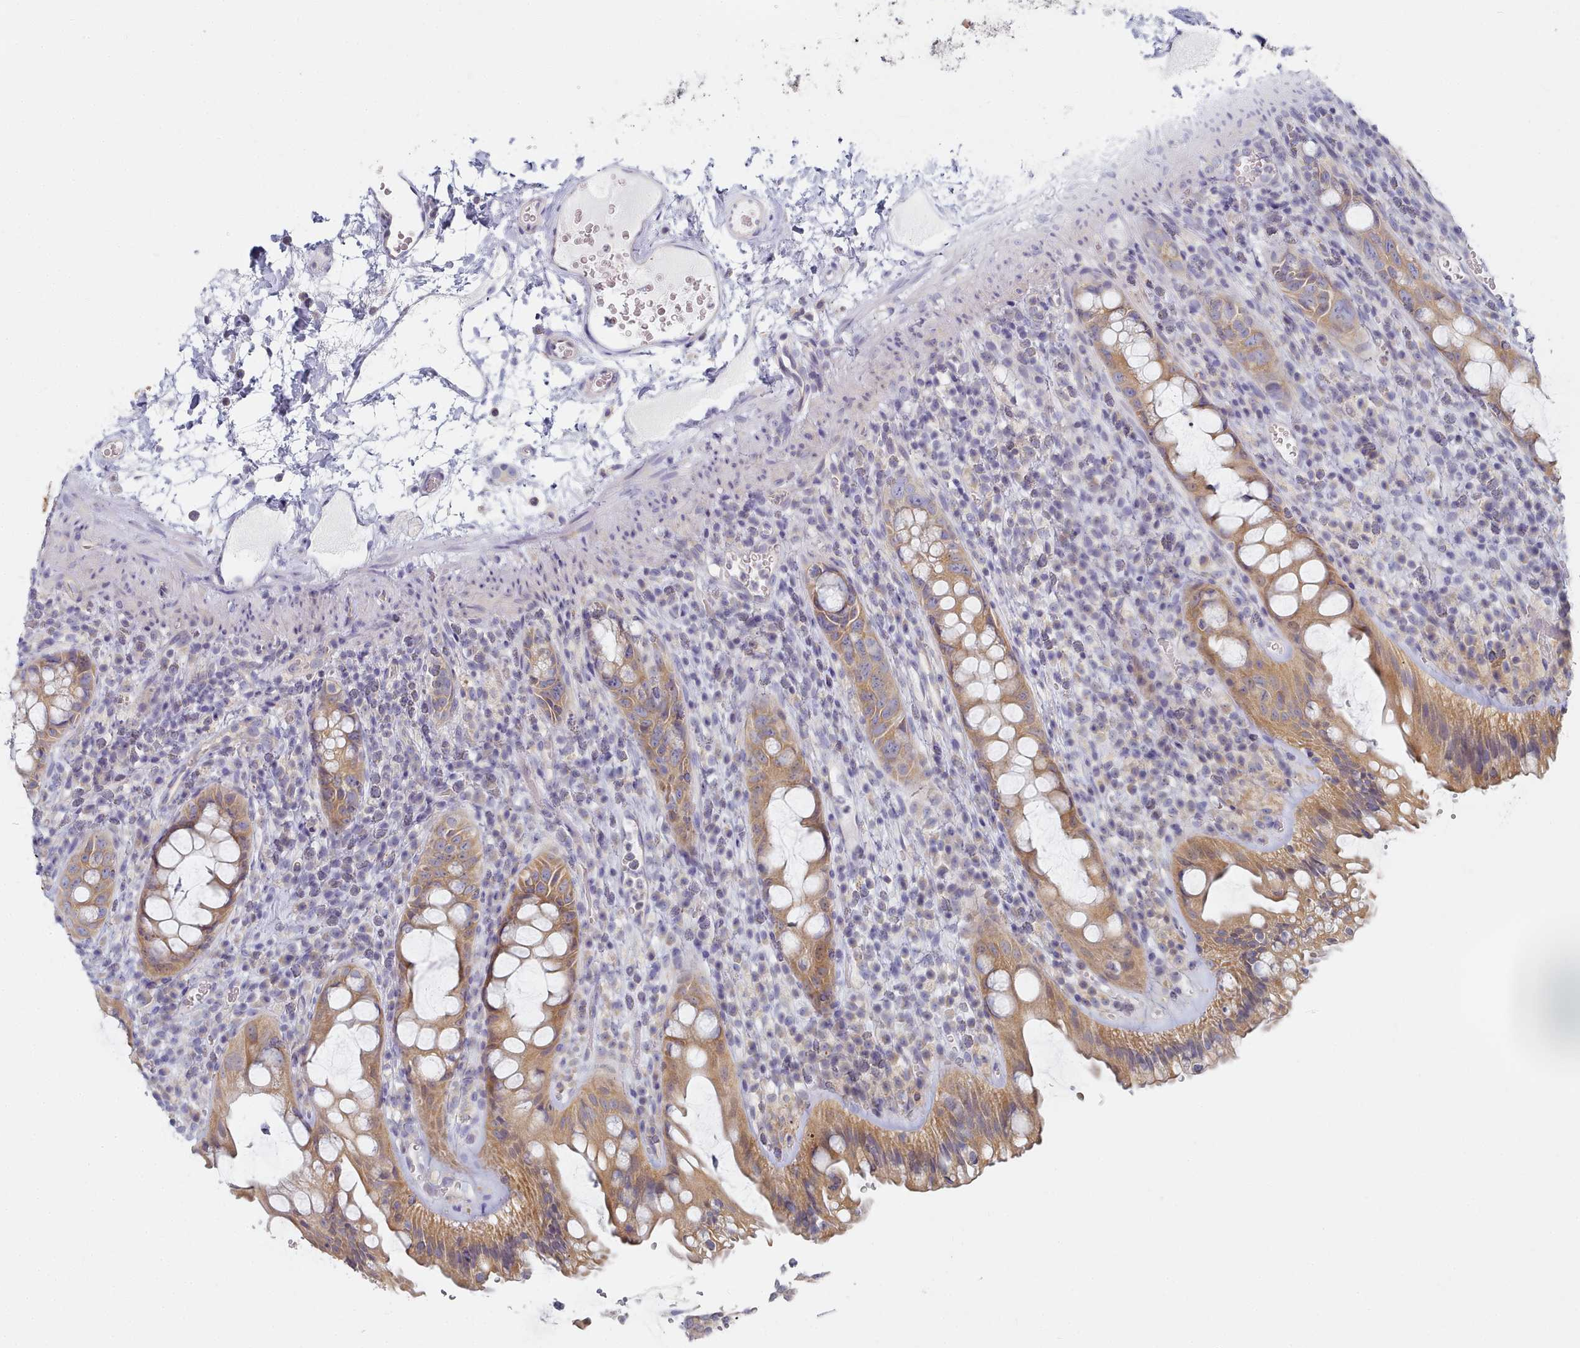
{"staining": {"intensity": "moderate", "quantity": ">75%", "location": "cytoplasmic/membranous"}, "tissue": "rectum", "cell_type": "Glandular cells", "image_type": "normal", "snomed": [{"axis": "morphology", "description": "Normal tissue, NOS"}, {"axis": "topography", "description": "Rectum"}], "caption": "A medium amount of moderate cytoplasmic/membranous staining is appreciated in about >75% of glandular cells in unremarkable rectum. (DAB (3,3'-diaminobenzidine) = brown stain, brightfield microscopy at high magnification).", "gene": "TYW1B", "patient": {"sex": "female", "age": 57}}